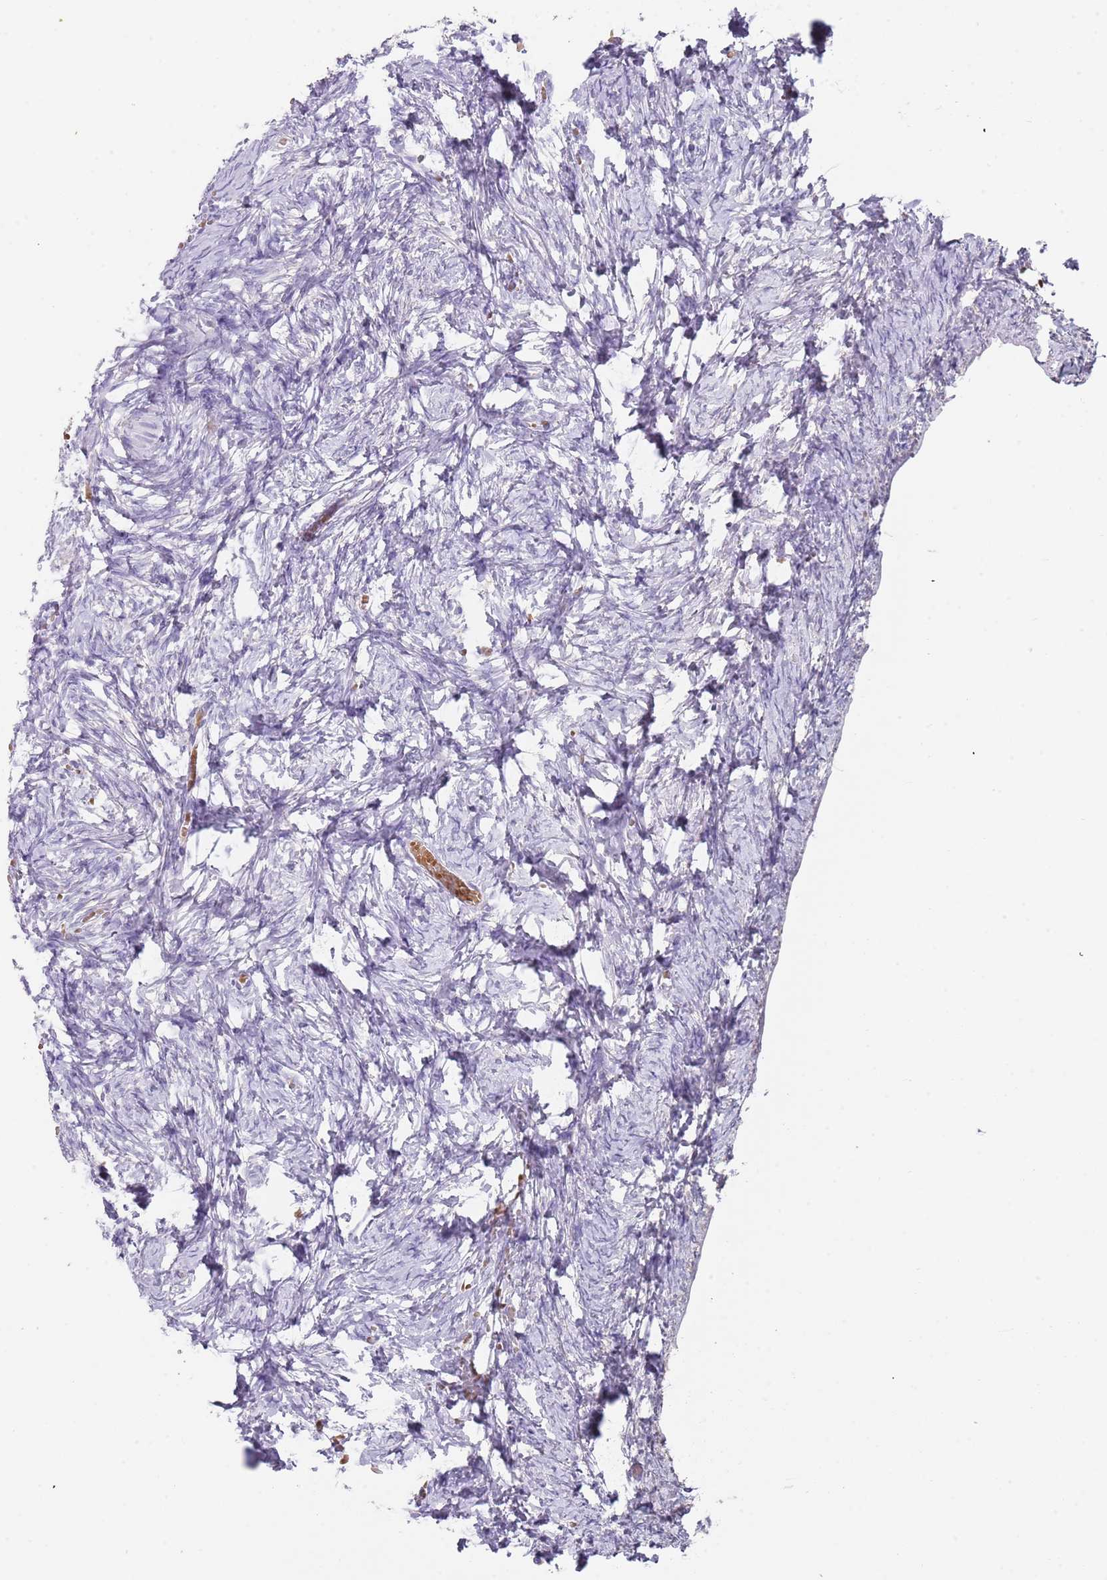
{"staining": {"intensity": "negative", "quantity": "none", "location": "none"}, "tissue": "ovary", "cell_type": "Ovarian stroma cells", "image_type": "normal", "snomed": [{"axis": "morphology", "description": "Adenocarcinoma, NOS"}, {"axis": "topography", "description": "Endometrium"}], "caption": "Immunohistochemical staining of normal human ovary displays no significant expression in ovarian stroma cells. (Immunohistochemistry (ihc), brightfield microscopy, high magnification).", "gene": "TMEM251", "patient": {"sex": "female", "age": 32}}